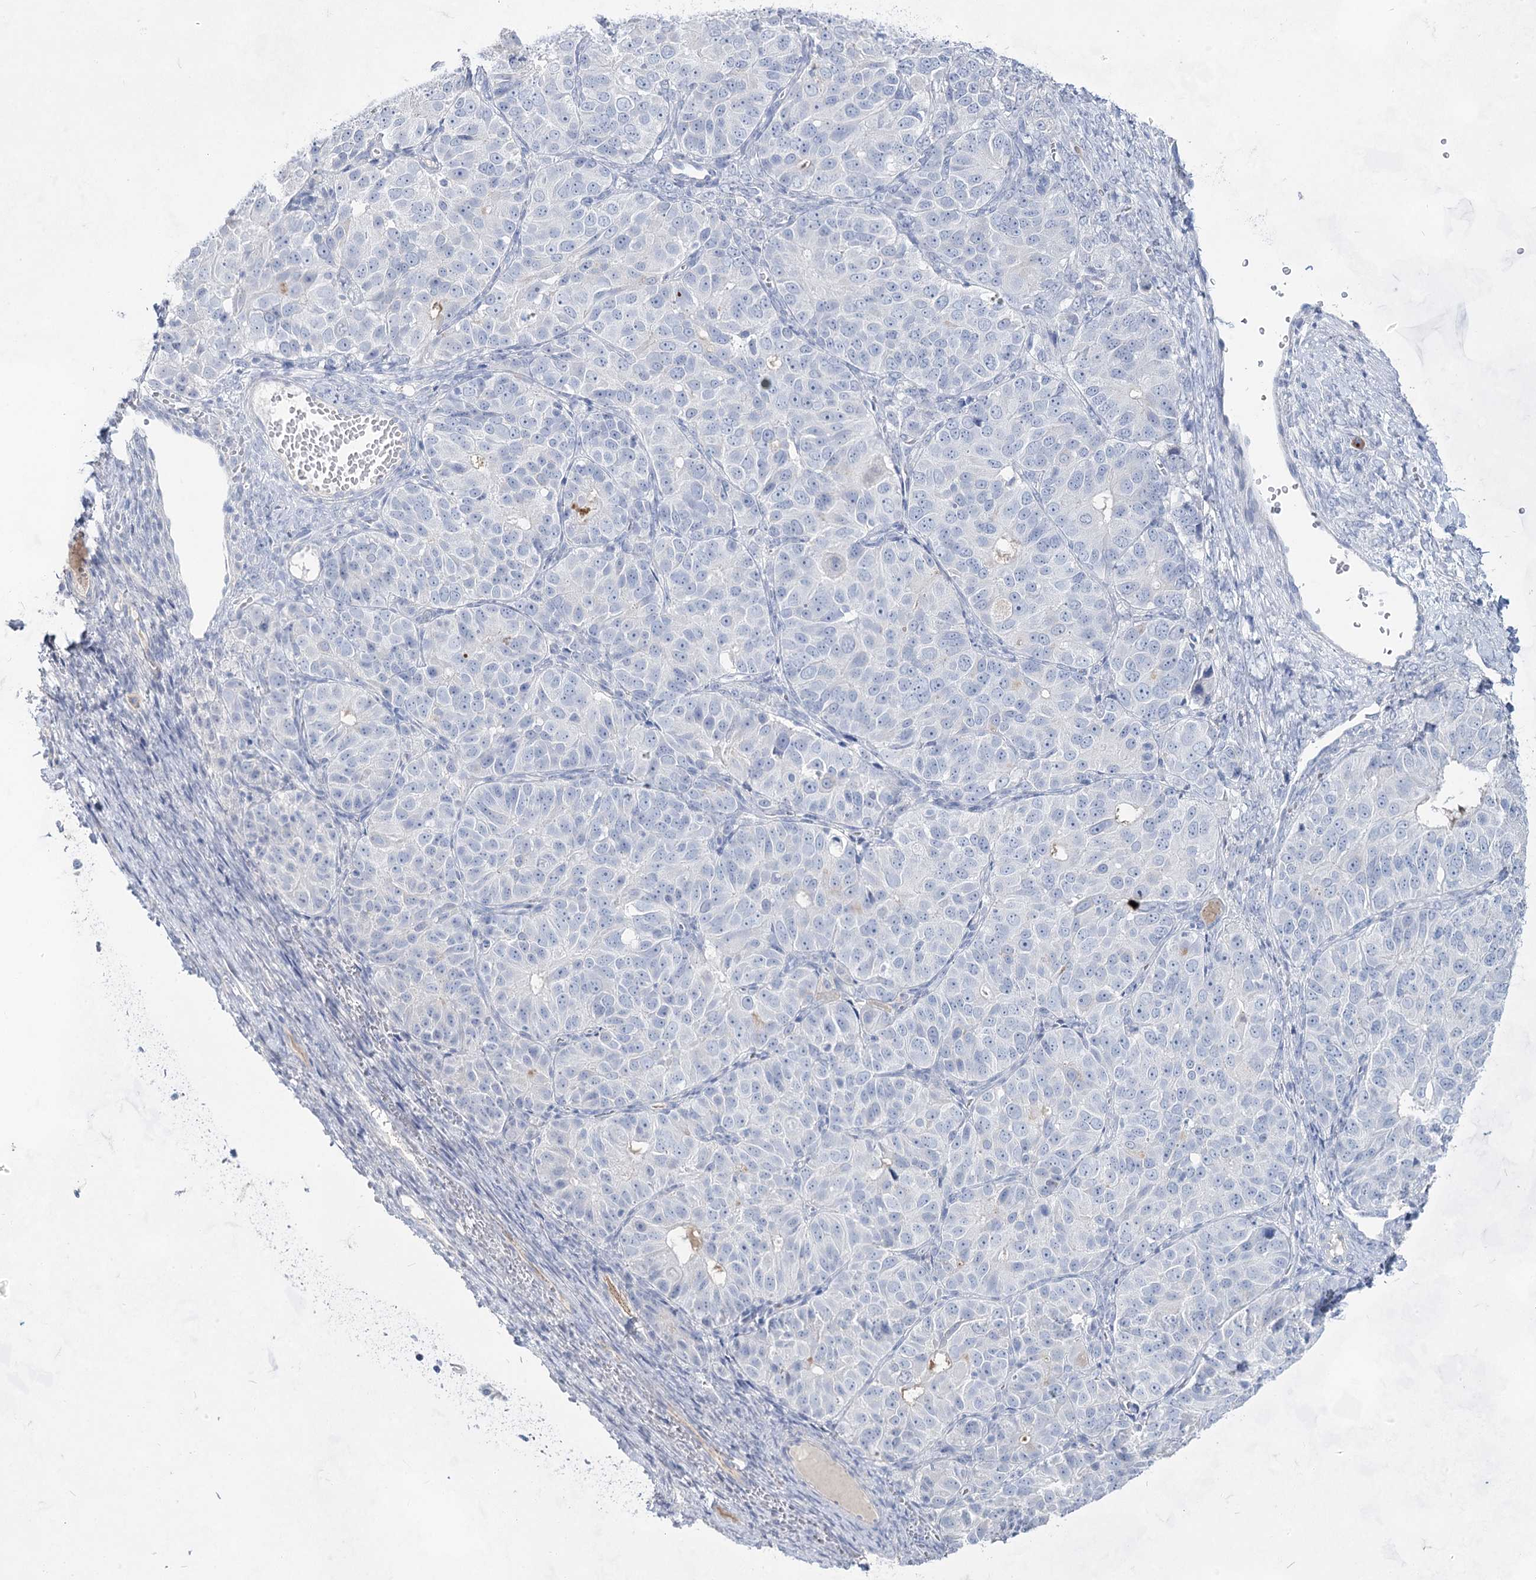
{"staining": {"intensity": "negative", "quantity": "none", "location": "none"}, "tissue": "ovarian cancer", "cell_type": "Tumor cells", "image_type": "cancer", "snomed": [{"axis": "morphology", "description": "Carcinoma, endometroid"}, {"axis": "topography", "description": "Ovary"}], "caption": "Histopathology image shows no significant protein positivity in tumor cells of ovarian cancer.", "gene": "ACRV1", "patient": {"sex": "female", "age": 51}}